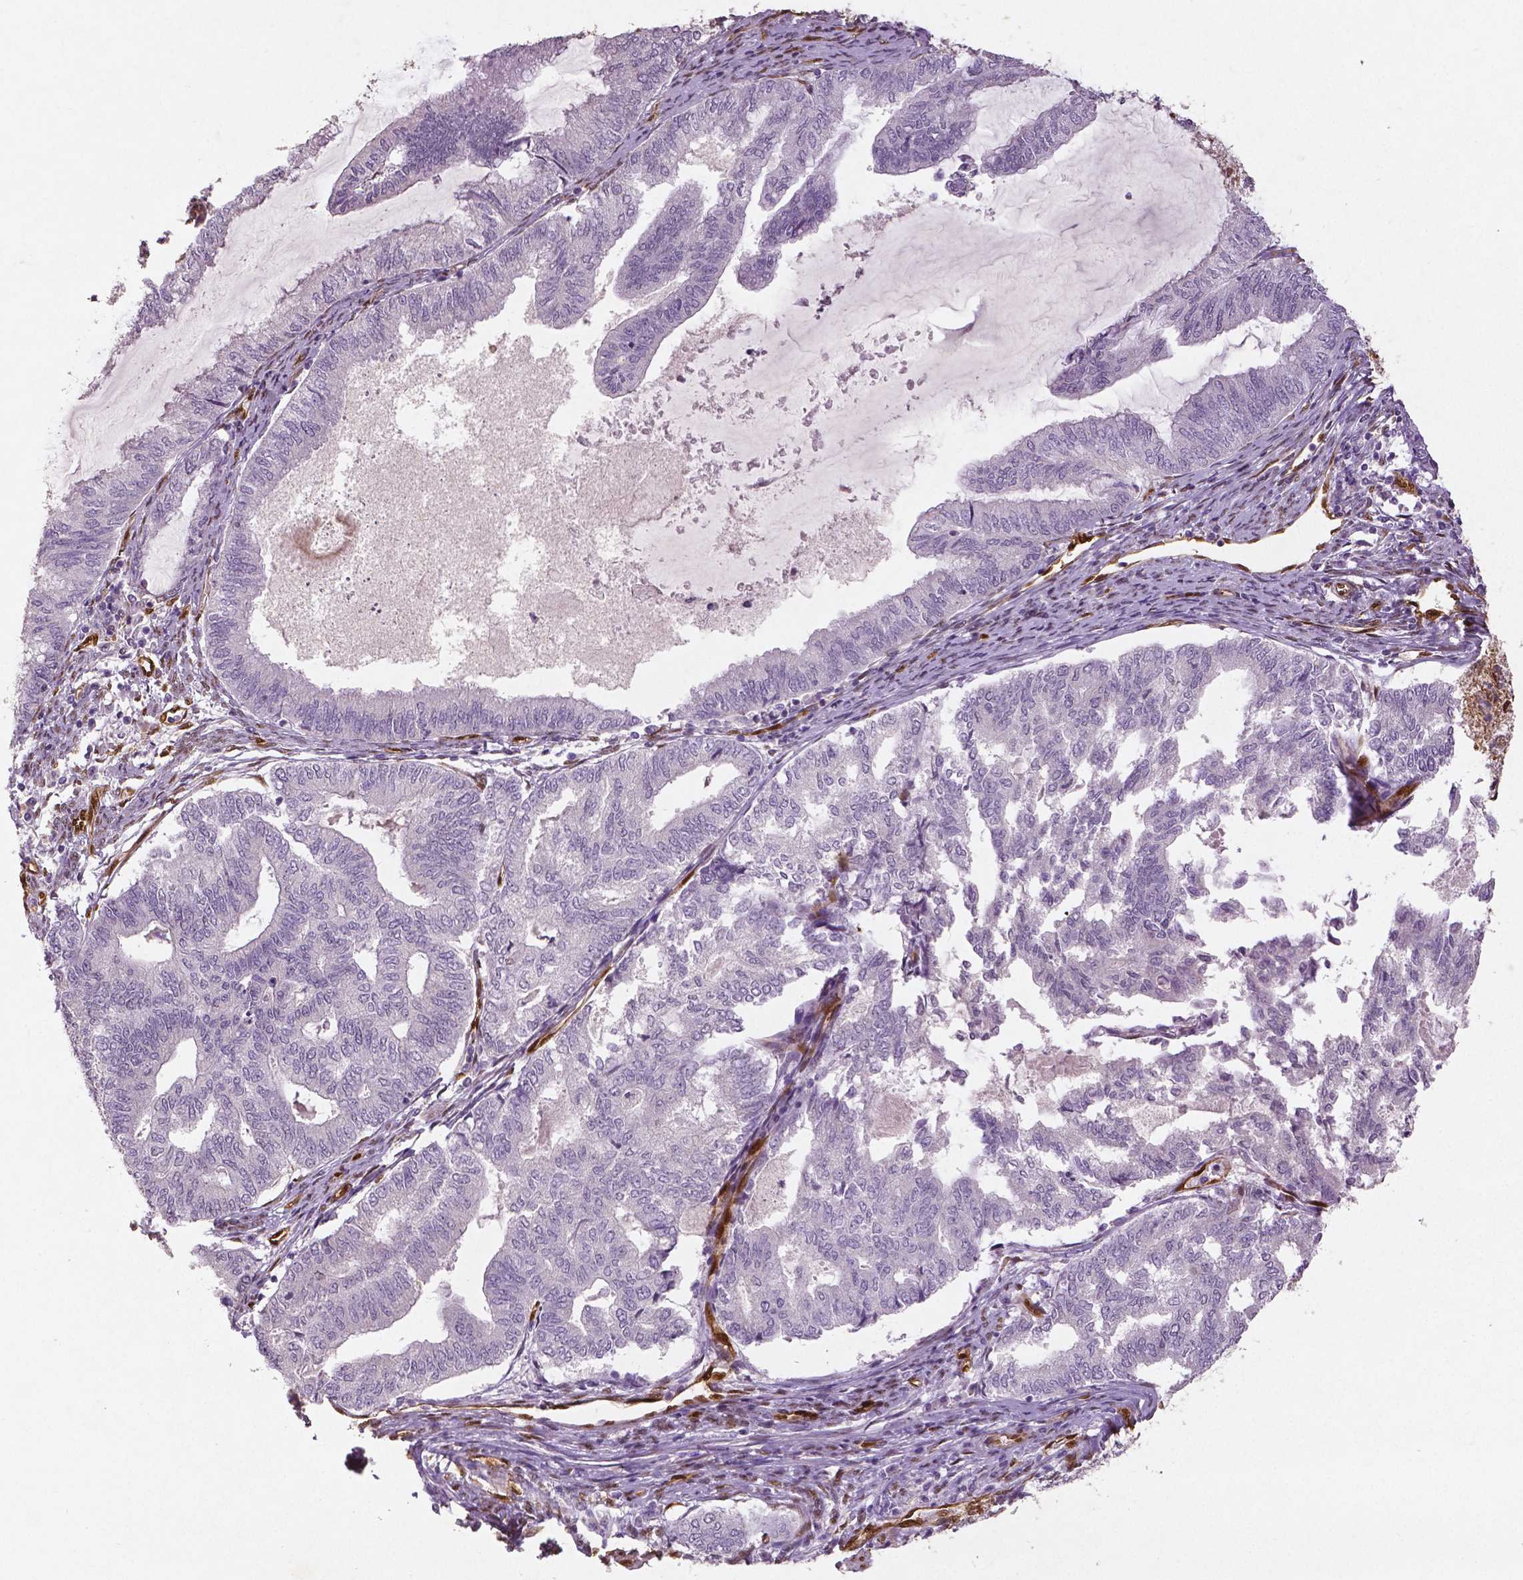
{"staining": {"intensity": "negative", "quantity": "none", "location": "none"}, "tissue": "endometrial cancer", "cell_type": "Tumor cells", "image_type": "cancer", "snomed": [{"axis": "morphology", "description": "Adenocarcinoma, NOS"}, {"axis": "topography", "description": "Endometrium"}], "caption": "Human endometrial adenocarcinoma stained for a protein using immunohistochemistry (IHC) exhibits no expression in tumor cells.", "gene": "WWTR1", "patient": {"sex": "female", "age": 79}}